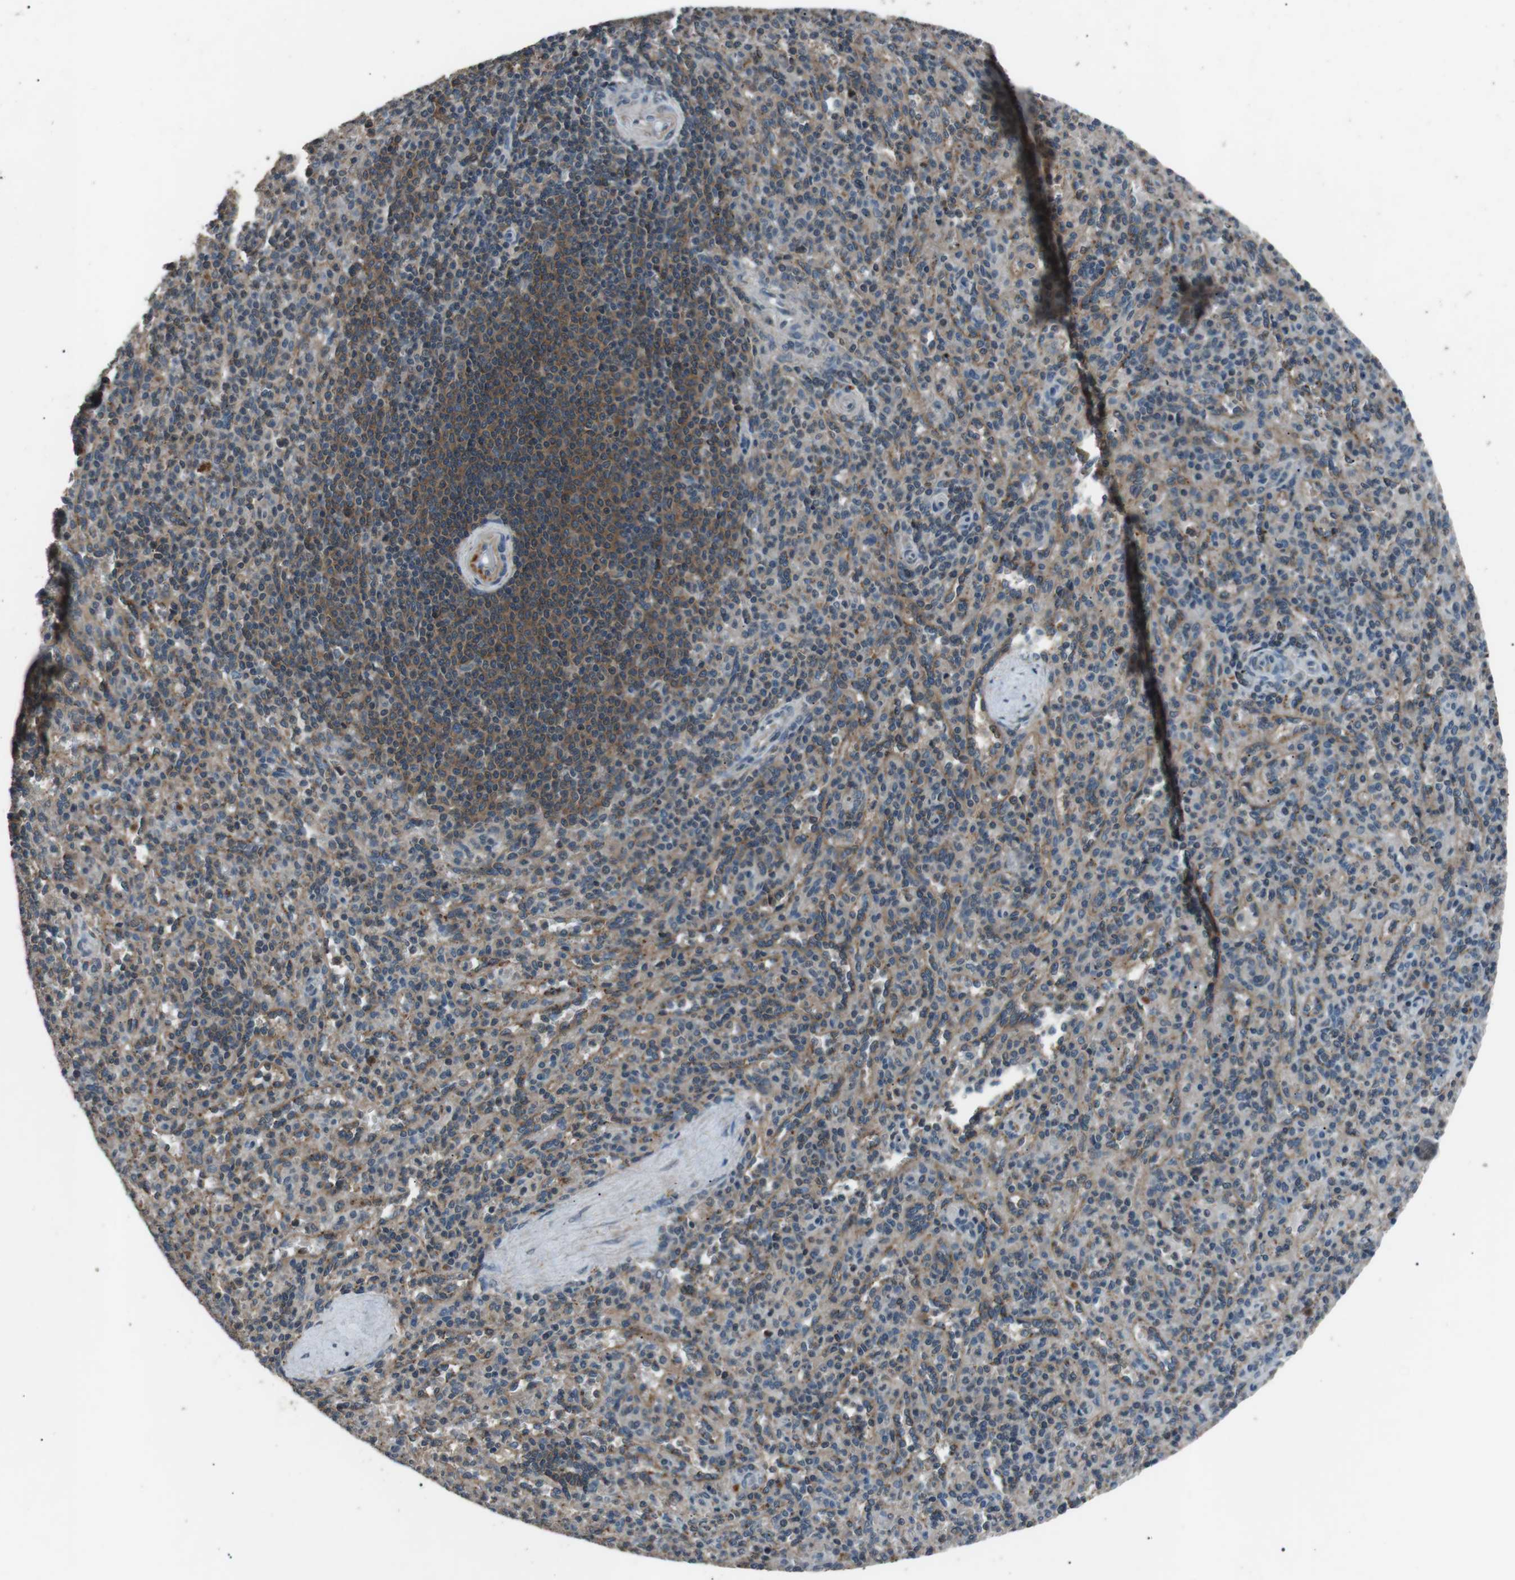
{"staining": {"intensity": "weak", "quantity": "25%-75%", "location": "cytoplasmic/membranous"}, "tissue": "spleen", "cell_type": "Cells in red pulp", "image_type": "normal", "snomed": [{"axis": "morphology", "description": "Normal tissue, NOS"}, {"axis": "topography", "description": "Spleen"}], "caption": "IHC (DAB) staining of unremarkable human spleen reveals weak cytoplasmic/membranous protein expression in about 25%-75% of cells in red pulp. (DAB IHC with brightfield microscopy, high magnification).", "gene": "NEK7", "patient": {"sex": "male", "age": 36}}